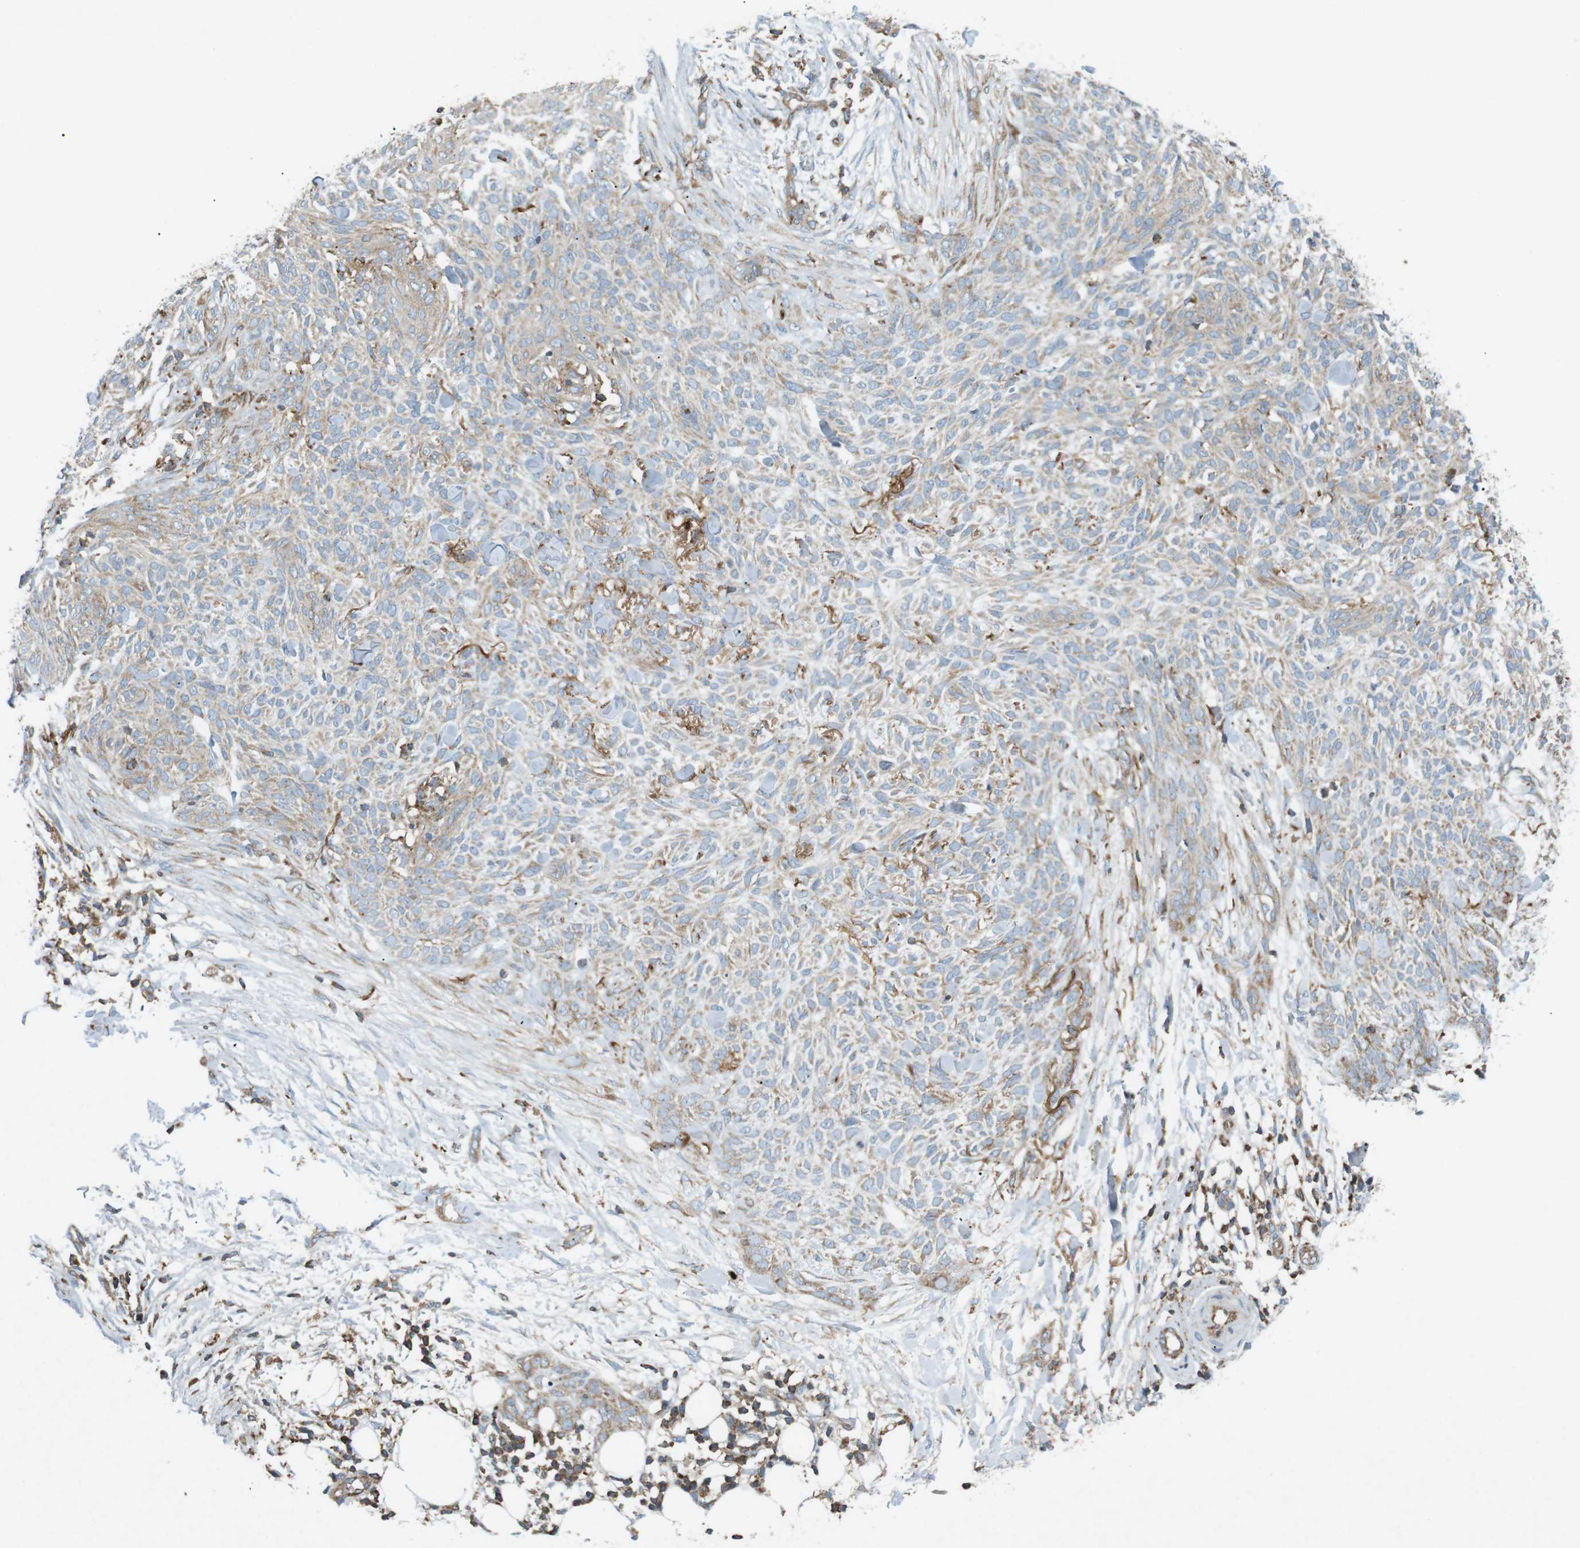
{"staining": {"intensity": "weak", "quantity": "<25%", "location": "cytoplasmic/membranous"}, "tissue": "skin cancer", "cell_type": "Tumor cells", "image_type": "cancer", "snomed": [{"axis": "morphology", "description": "Basal cell carcinoma"}, {"axis": "topography", "description": "Skin"}], "caption": "This micrograph is of skin cancer stained with immunohistochemistry (IHC) to label a protein in brown with the nuclei are counter-stained blue. There is no positivity in tumor cells. (DAB (3,3'-diaminobenzidine) immunohistochemistry, high magnification).", "gene": "FLII", "patient": {"sex": "female", "age": 84}}